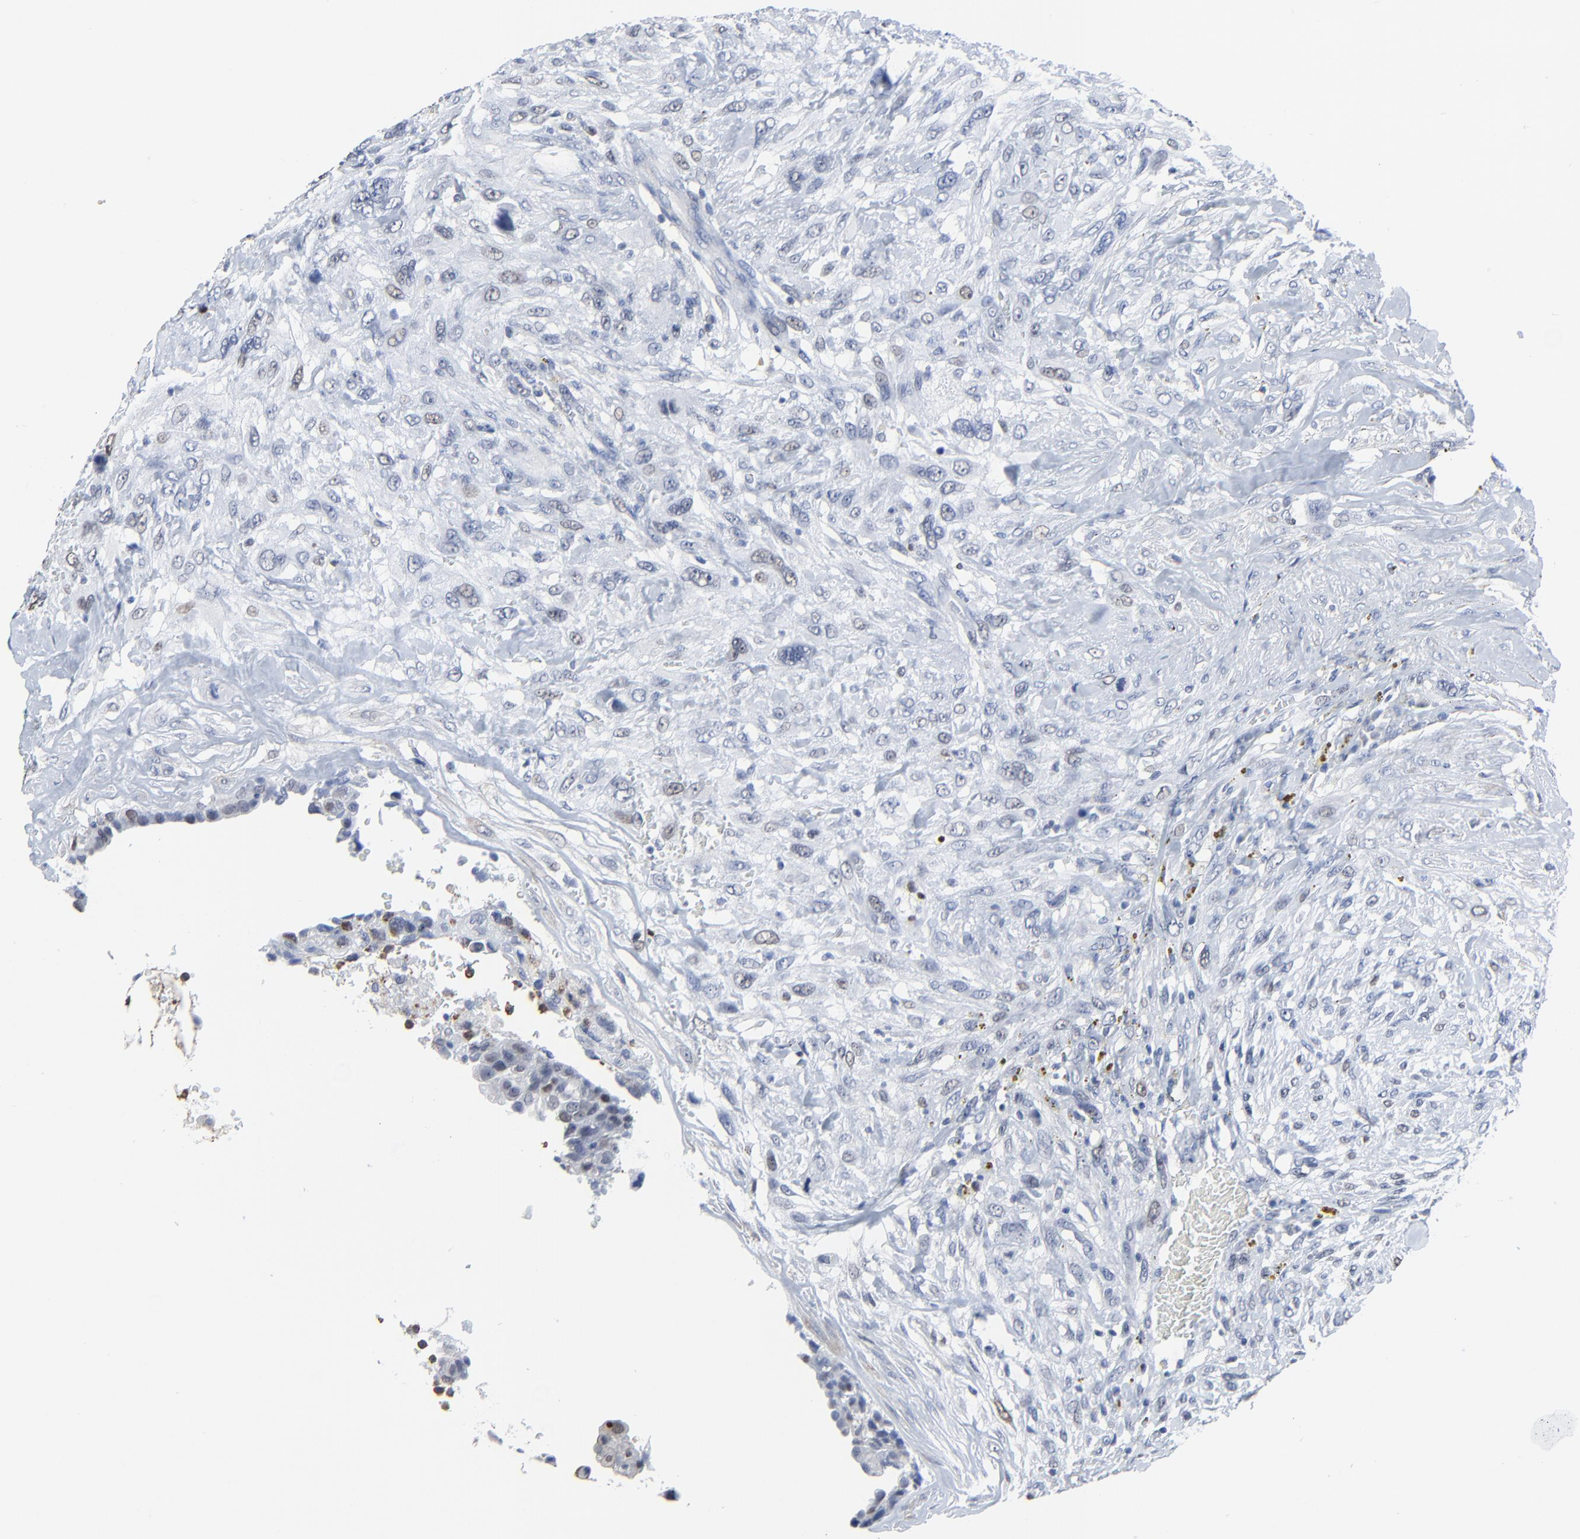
{"staining": {"intensity": "weak", "quantity": "<25%", "location": "nuclear"}, "tissue": "breast cancer", "cell_type": "Tumor cells", "image_type": "cancer", "snomed": [{"axis": "morphology", "description": "Neoplasm, malignant, NOS"}, {"axis": "topography", "description": "Breast"}], "caption": "DAB immunohistochemical staining of human malignant neoplasm (breast) exhibits no significant staining in tumor cells.", "gene": "BIRC3", "patient": {"sex": "female", "age": 50}}